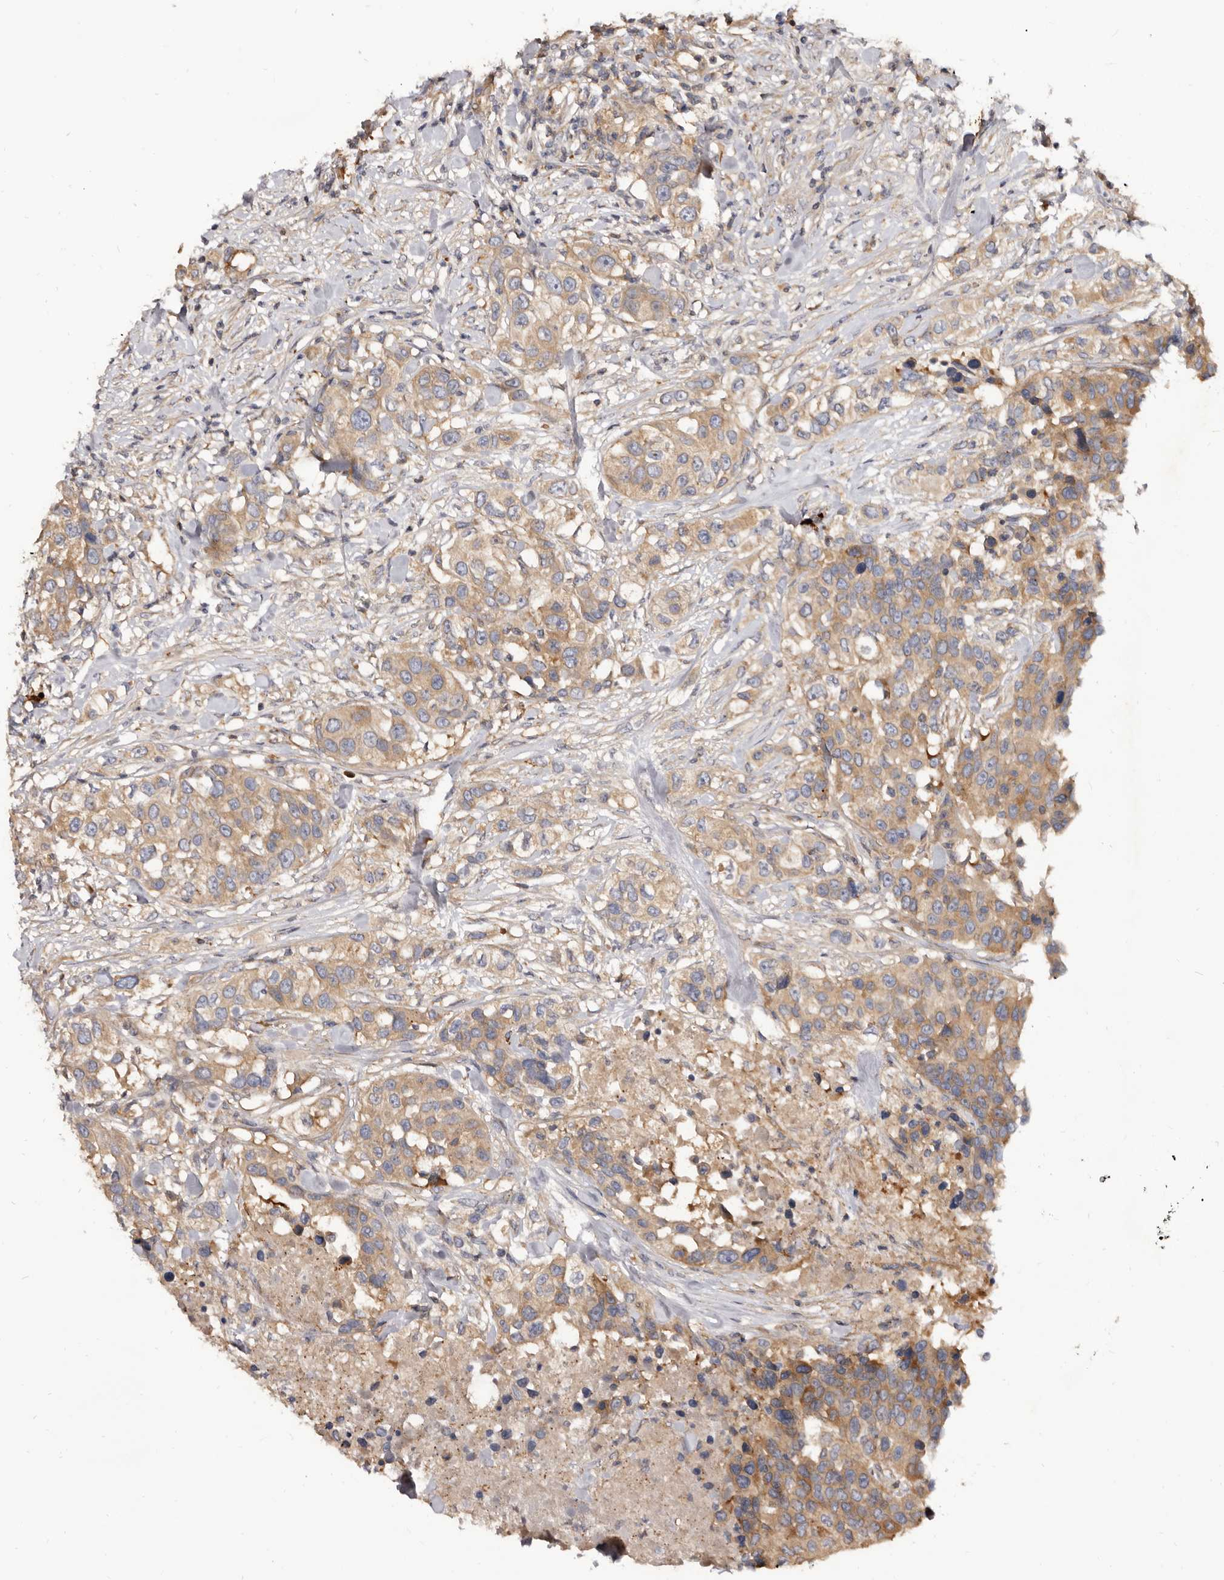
{"staining": {"intensity": "moderate", "quantity": ">75%", "location": "cytoplasmic/membranous"}, "tissue": "urothelial cancer", "cell_type": "Tumor cells", "image_type": "cancer", "snomed": [{"axis": "morphology", "description": "Urothelial carcinoma, High grade"}, {"axis": "topography", "description": "Urinary bladder"}], "caption": "Human urothelial cancer stained for a protein (brown) displays moderate cytoplasmic/membranous positive expression in about >75% of tumor cells.", "gene": "ADAMTS20", "patient": {"sex": "female", "age": 80}}